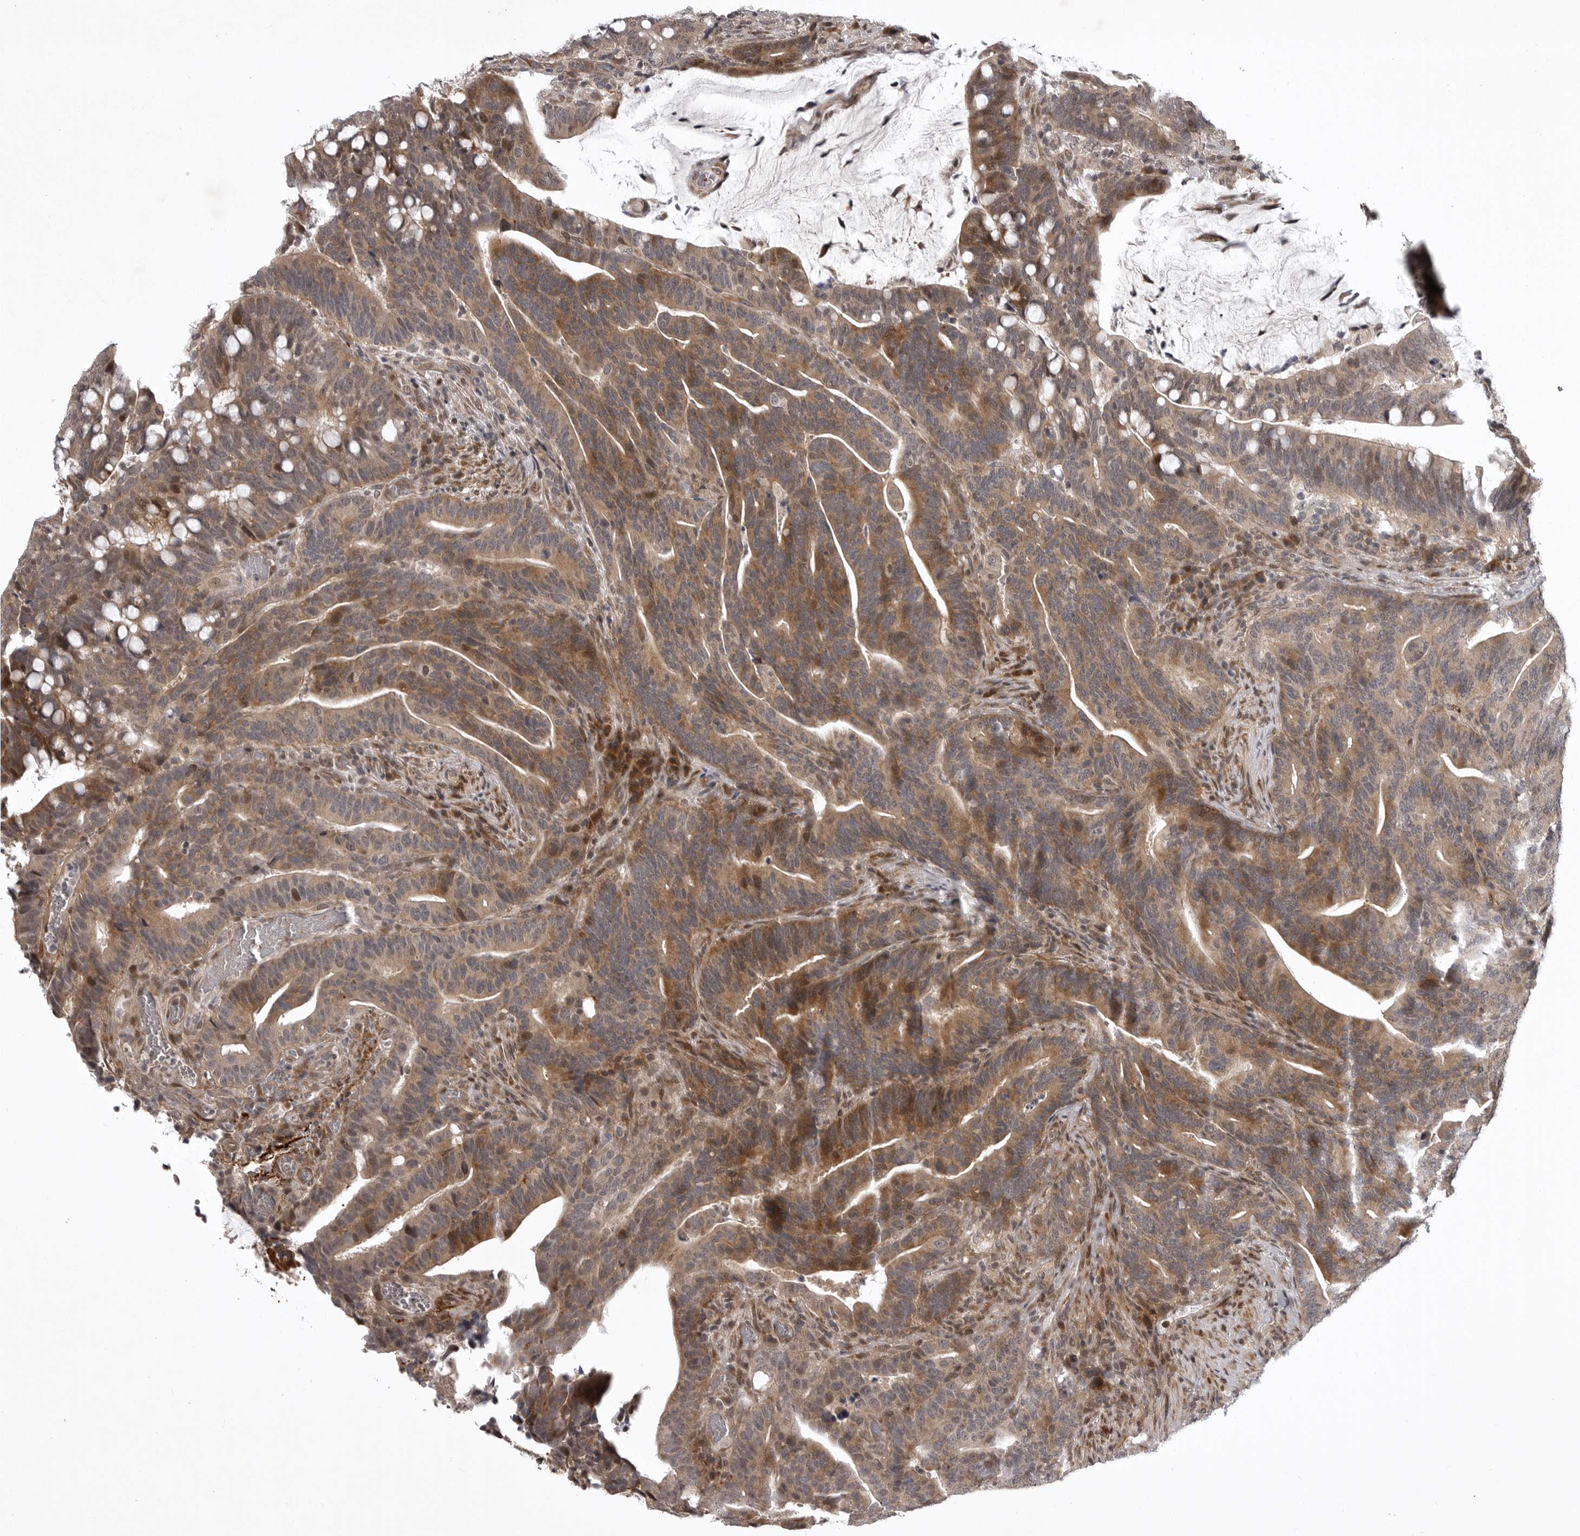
{"staining": {"intensity": "moderate", "quantity": ">75%", "location": "cytoplasmic/membranous"}, "tissue": "colorectal cancer", "cell_type": "Tumor cells", "image_type": "cancer", "snomed": [{"axis": "morphology", "description": "Adenocarcinoma, NOS"}, {"axis": "topography", "description": "Colon"}], "caption": "This is an image of immunohistochemistry staining of colorectal cancer, which shows moderate staining in the cytoplasmic/membranous of tumor cells.", "gene": "SNX16", "patient": {"sex": "female", "age": 66}}